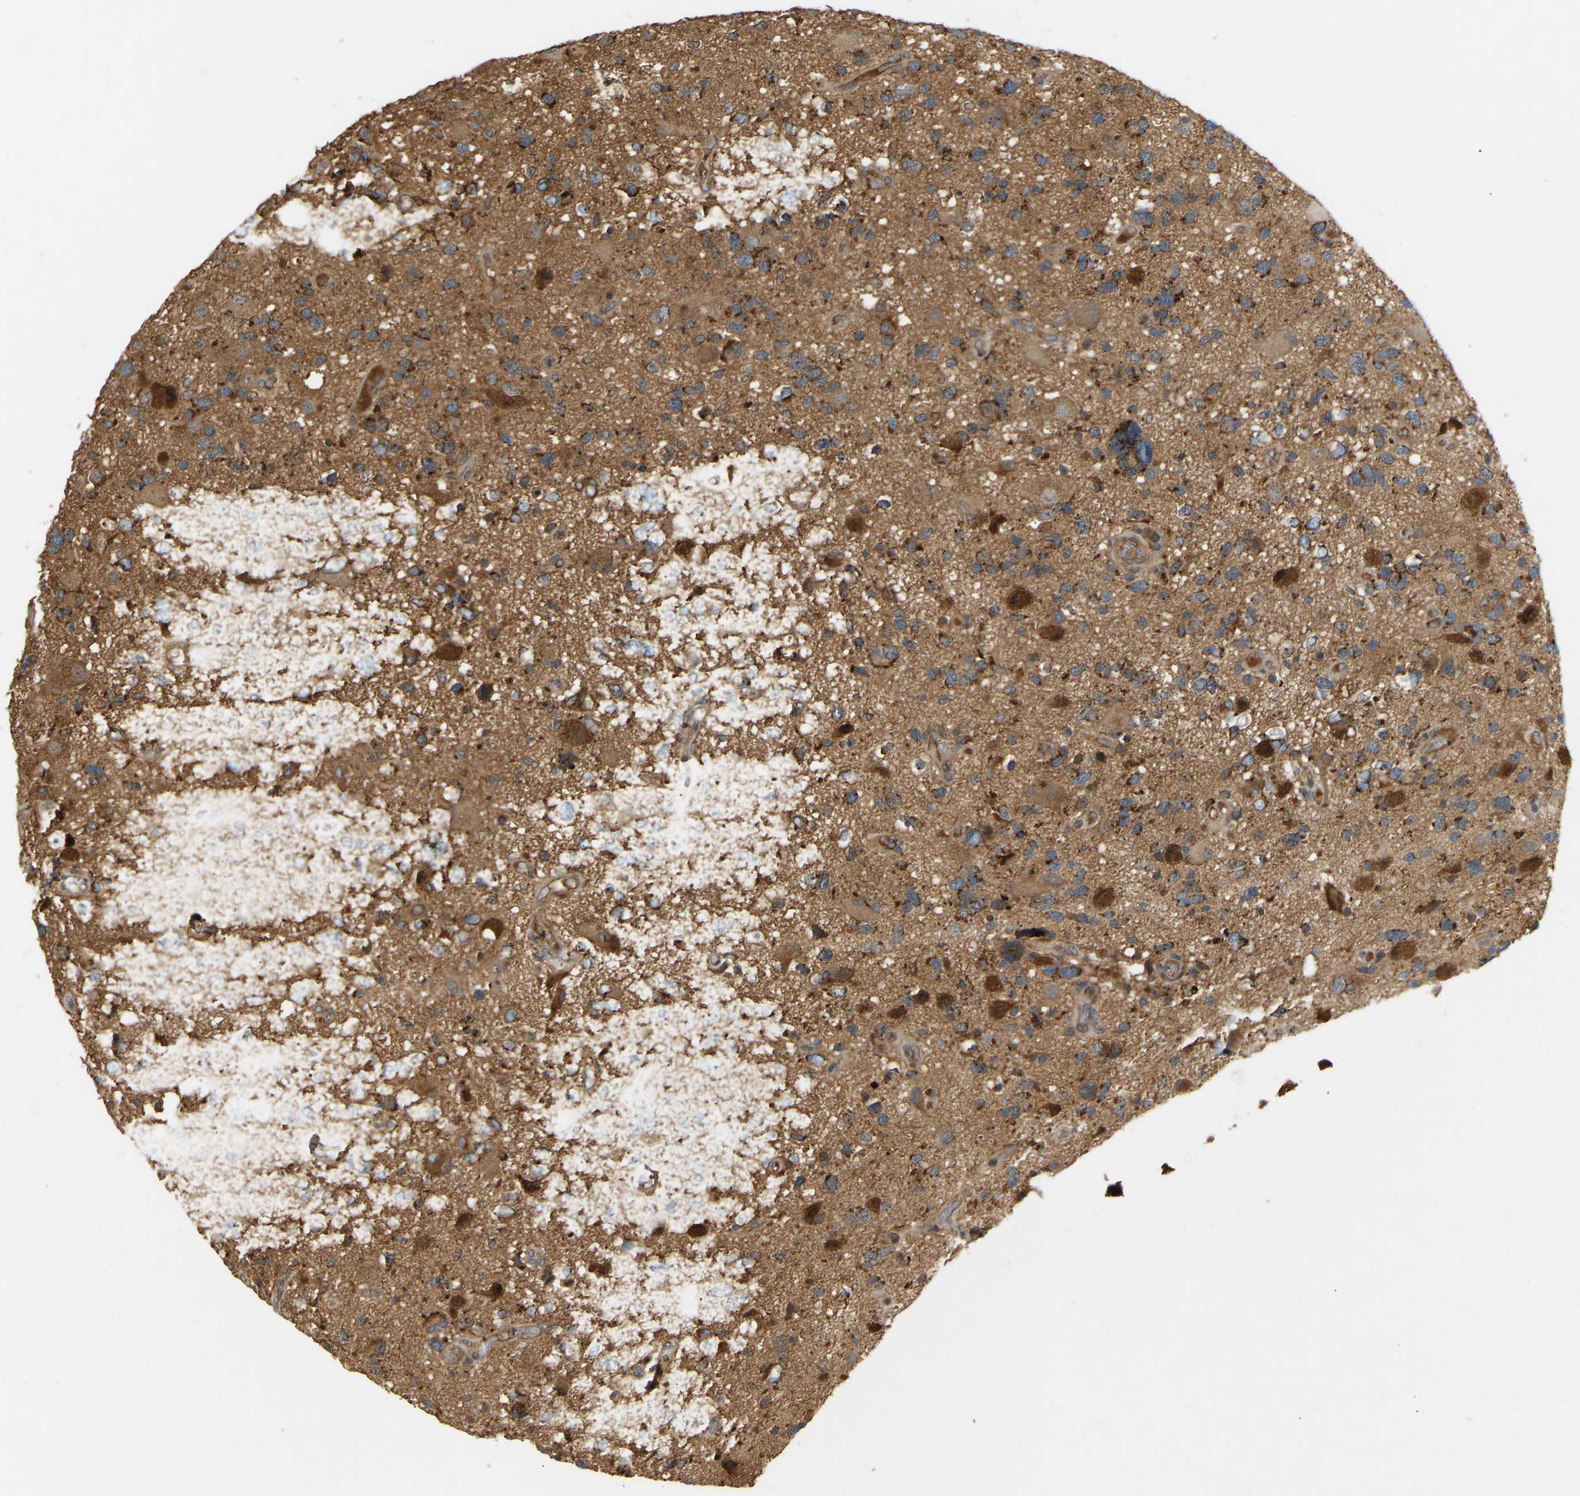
{"staining": {"intensity": "strong", "quantity": "25%-75%", "location": "cytoplasmic/membranous"}, "tissue": "glioma", "cell_type": "Tumor cells", "image_type": "cancer", "snomed": [{"axis": "morphology", "description": "Glioma, malignant, High grade"}, {"axis": "topography", "description": "Brain"}], "caption": "A high-resolution micrograph shows immunohistochemistry (IHC) staining of glioma, which displays strong cytoplasmic/membranous expression in about 25%-75% of tumor cells.", "gene": "PTCD1", "patient": {"sex": "male", "age": 33}}